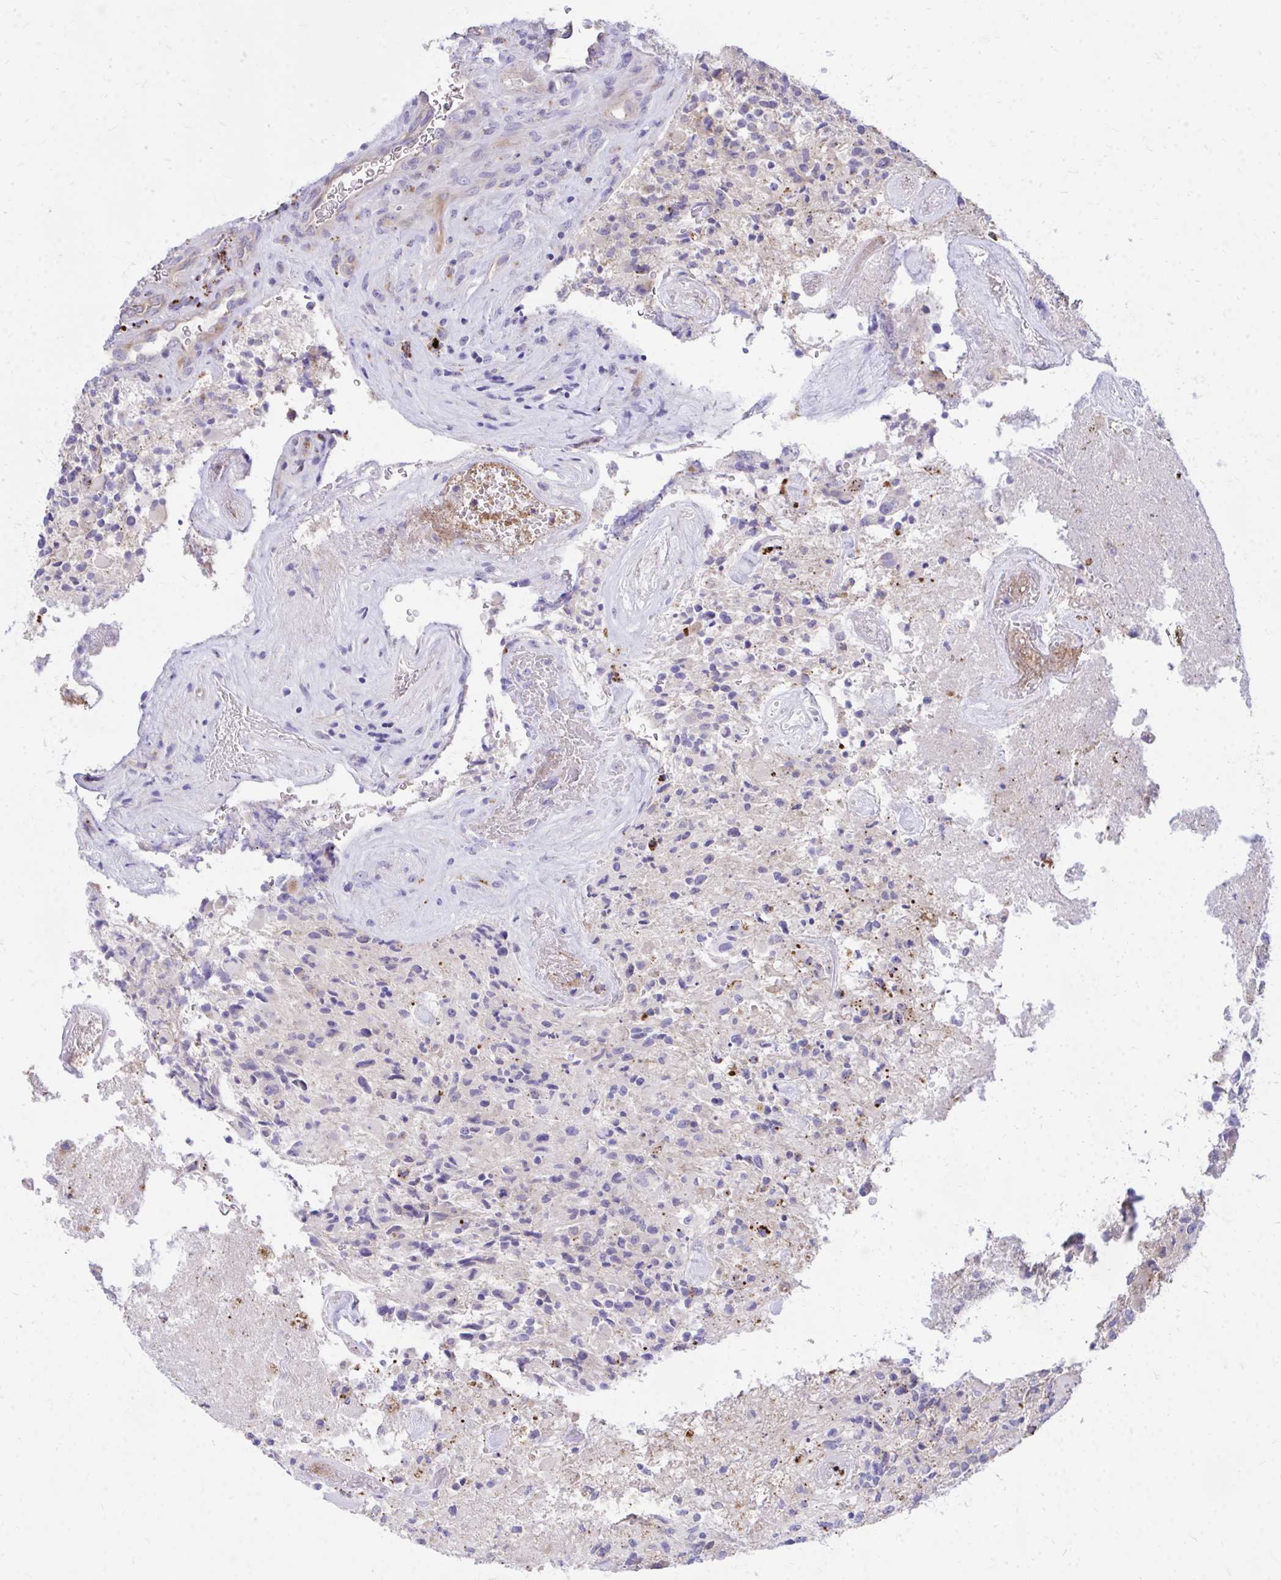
{"staining": {"intensity": "negative", "quantity": "none", "location": "none"}, "tissue": "glioma", "cell_type": "Tumor cells", "image_type": "cancer", "snomed": [{"axis": "morphology", "description": "Glioma, malignant, High grade"}, {"axis": "topography", "description": "Brain"}], "caption": "The micrograph demonstrates no significant staining in tumor cells of malignant glioma (high-grade). Nuclei are stained in blue.", "gene": "TP53I11", "patient": {"sex": "female", "age": 65}}